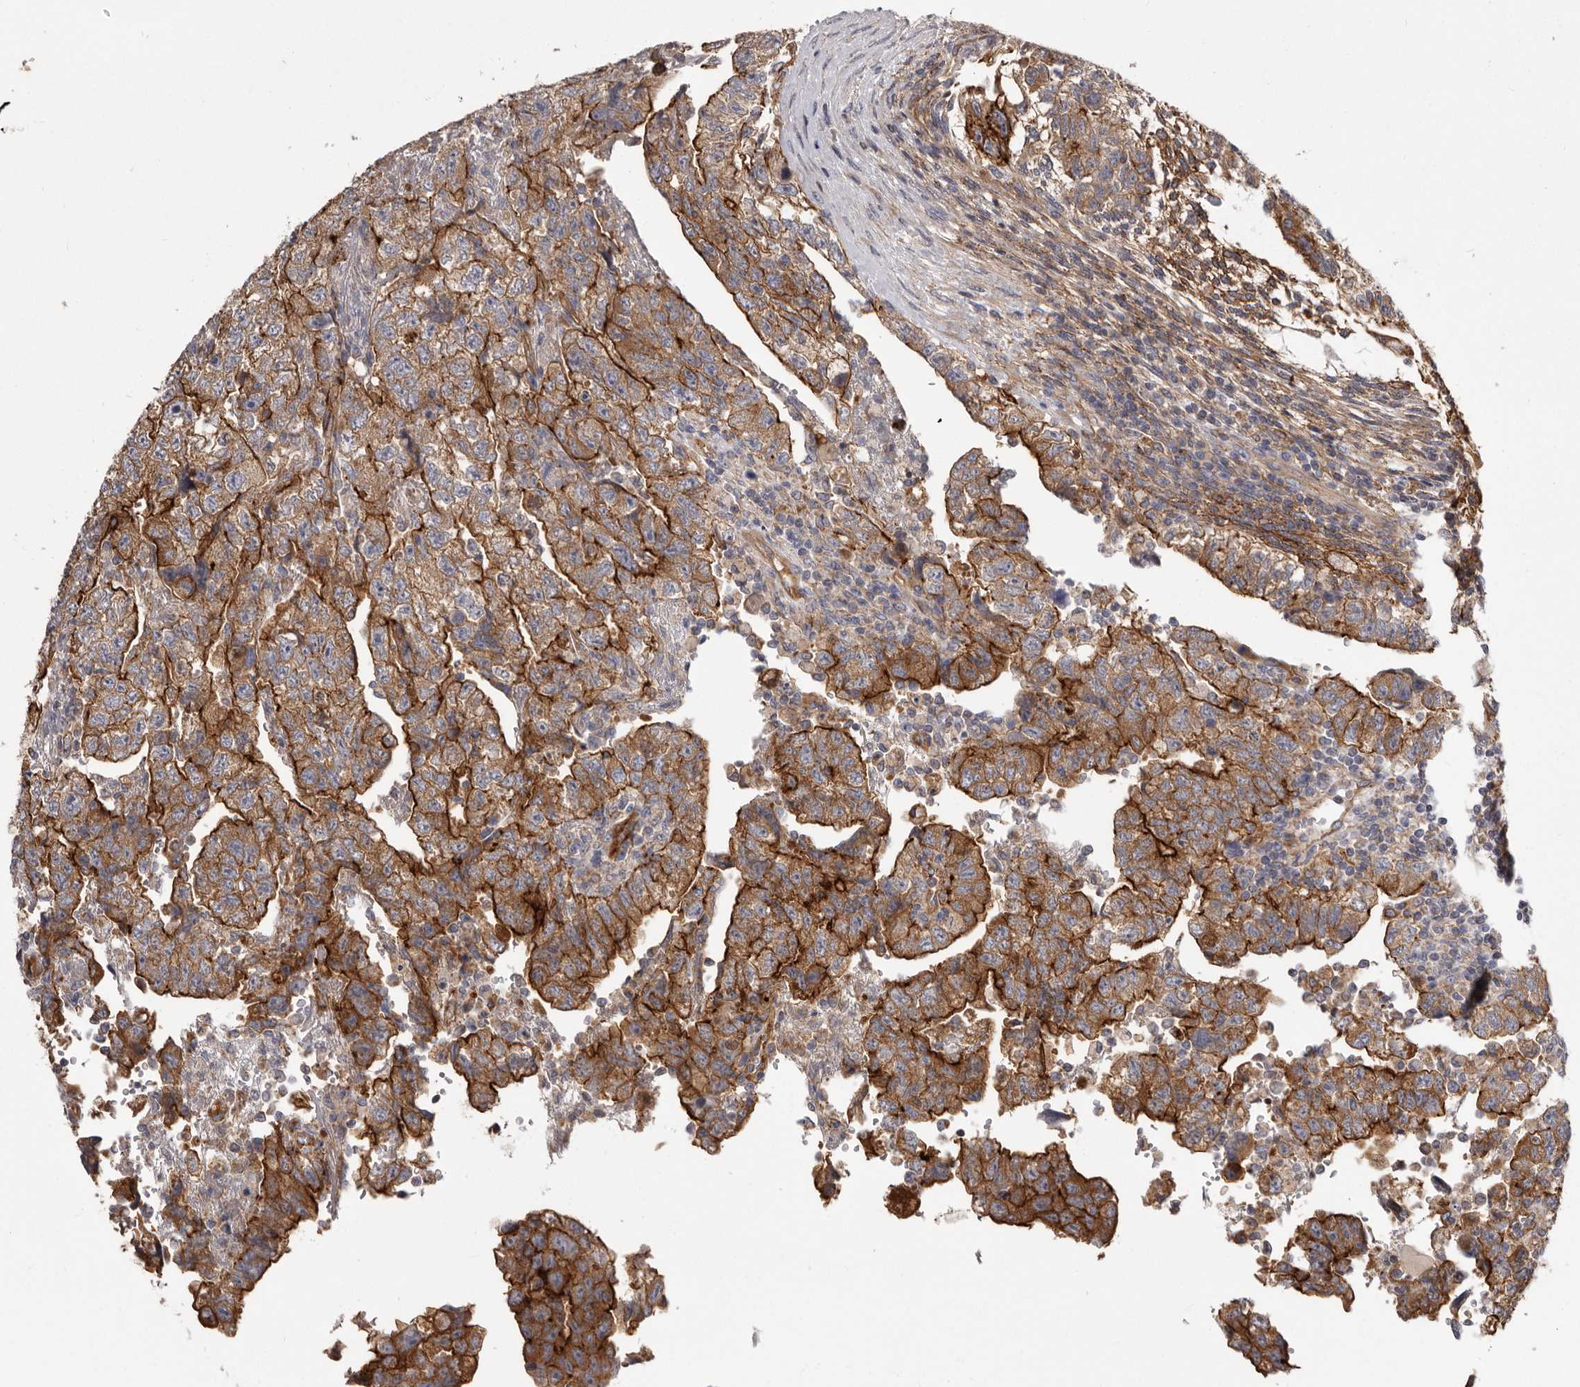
{"staining": {"intensity": "strong", "quantity": ">75%", "location": "cytoplasmic/membranous"}, "tissue": "testis cancer", "cell_type": "Tumor cells", "image_type": "cancer", "snomed": [{"axis": "morphology", "description": "Normal tissue, NOS"}, {"axis": "morphology", "description": "Carcinoma, Embryonal, NOS"}, {"axis": "topography", "description": "Testis"}], "caption": "Strong cytoplasmic/membranous positivity for a protein is seen in approximately >75% of tumor cells of testis cancer (embryonal carcinoma) using immunohistochemistry.", "gene": "ENAH", "patient": {"sex": "male", "age": 36}}